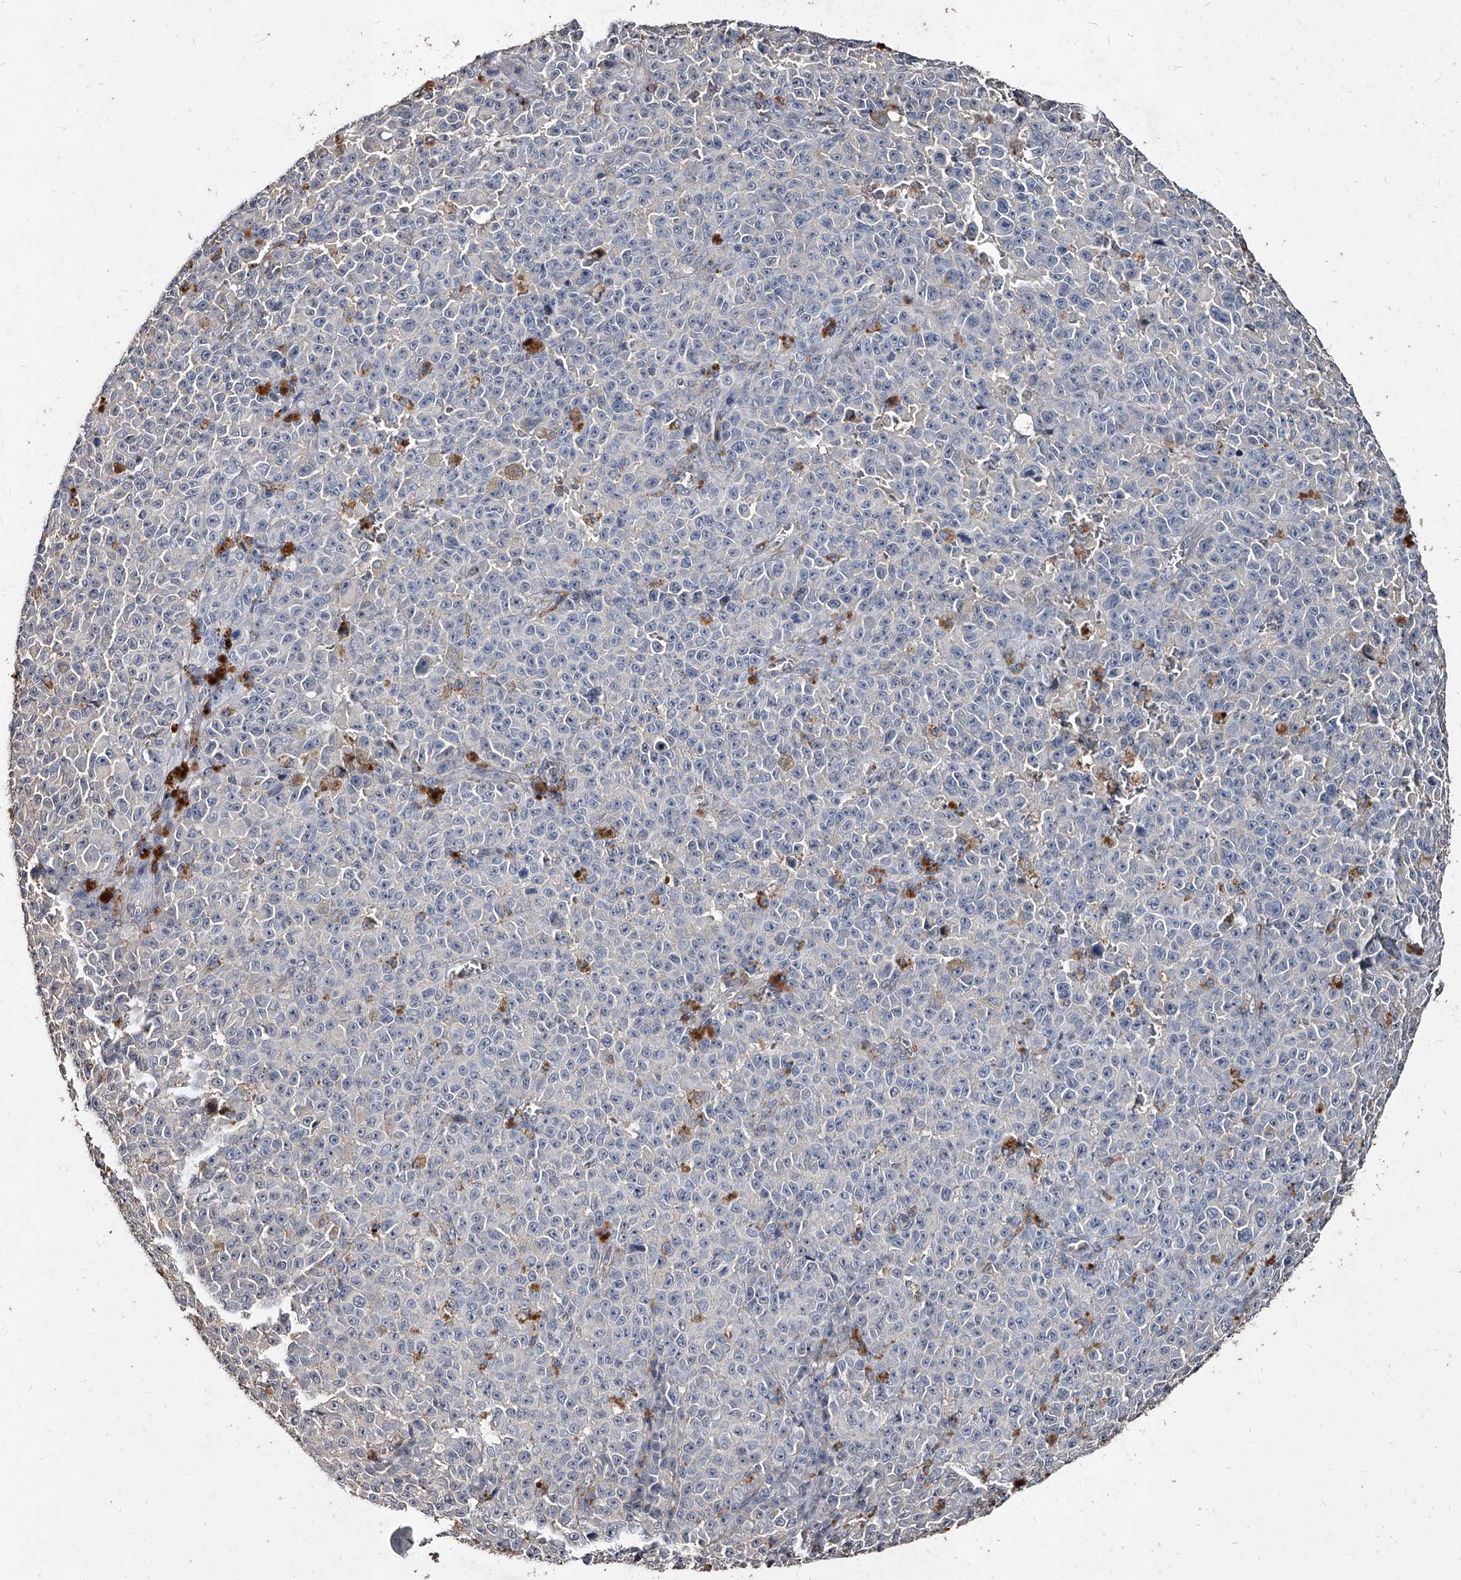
{"staining": {"intensity": "negative", "quantity": "none", "location": "none"}, "tissue": "melanoma", "cell_type": "Tumor cells", "image_type": "cancer", "snomed": [{"axis": "morphology", "description": "Malignant melanoma, NOS"}, {"axis": "topography", "description": "Skin"}], "caption": "The histopathology image displays no staining of tumor cells in malignant melanoma.", "gene": "GPR183", "patient": {"sex": "female", "age": 82}}